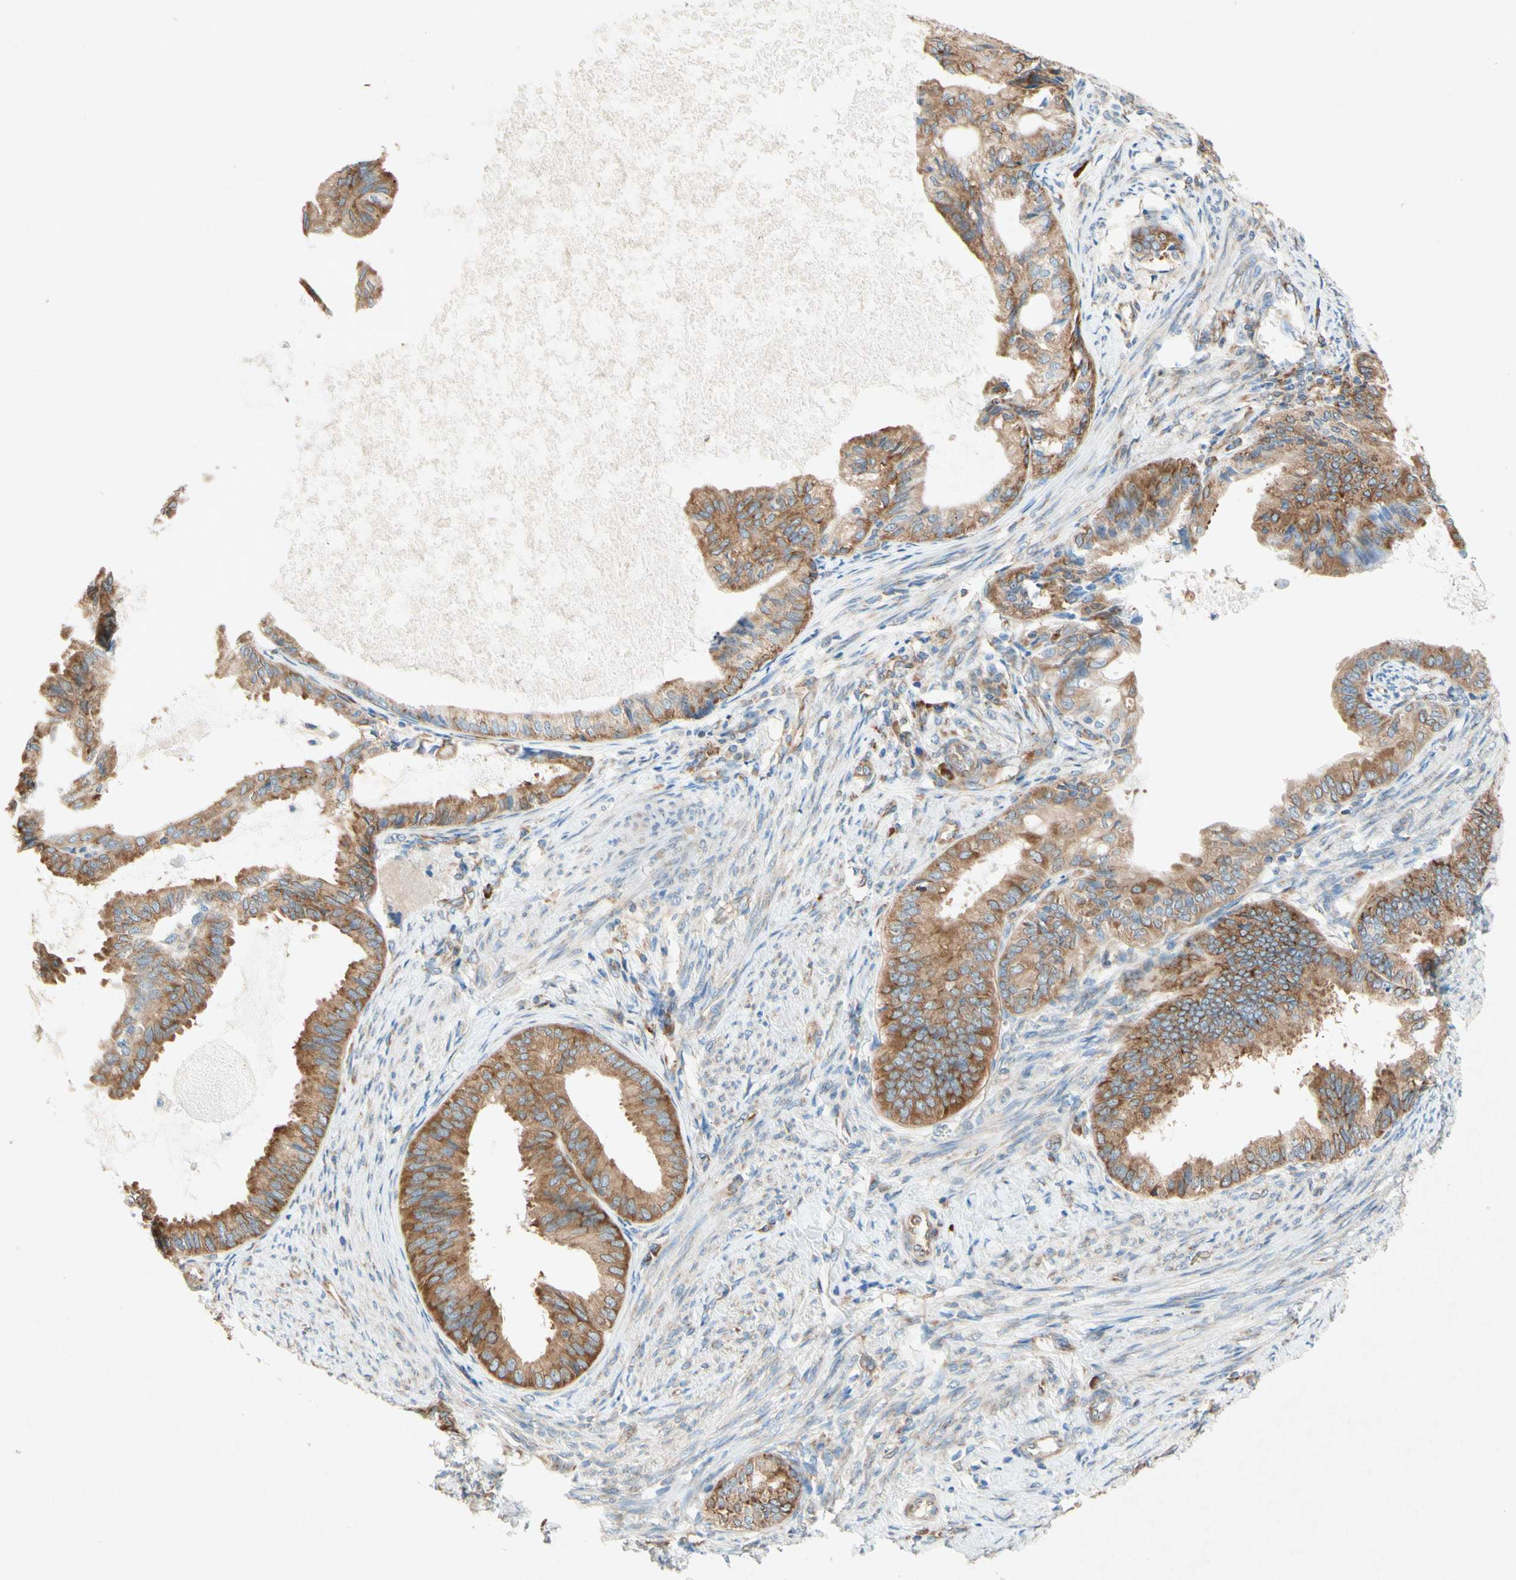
{"staining": {"intensity": "moderate", "quantity": ">75%", "location": "cytoplasmic/membranous"}, "tissue": "endometrial cancer", "cell_type": "Tumor cells", "image_type": "cancer", "snomed": [{"axis": "morphology", "description": "Adenocarcinoma, NOS"}, {"axis": "topography", "description": "Endometrium"}], "caption": "Immunohistochemistry photomicrograph of human endometrial cancer (adenocarcinoma) stained for a protein (brown), which demonstrates medium levels of moderate cytoplasmic/membranous positivity in approximately >75% of tumor cells.", "gene": "PABPC1", "patient": {"sex": "female", "age": 86}}